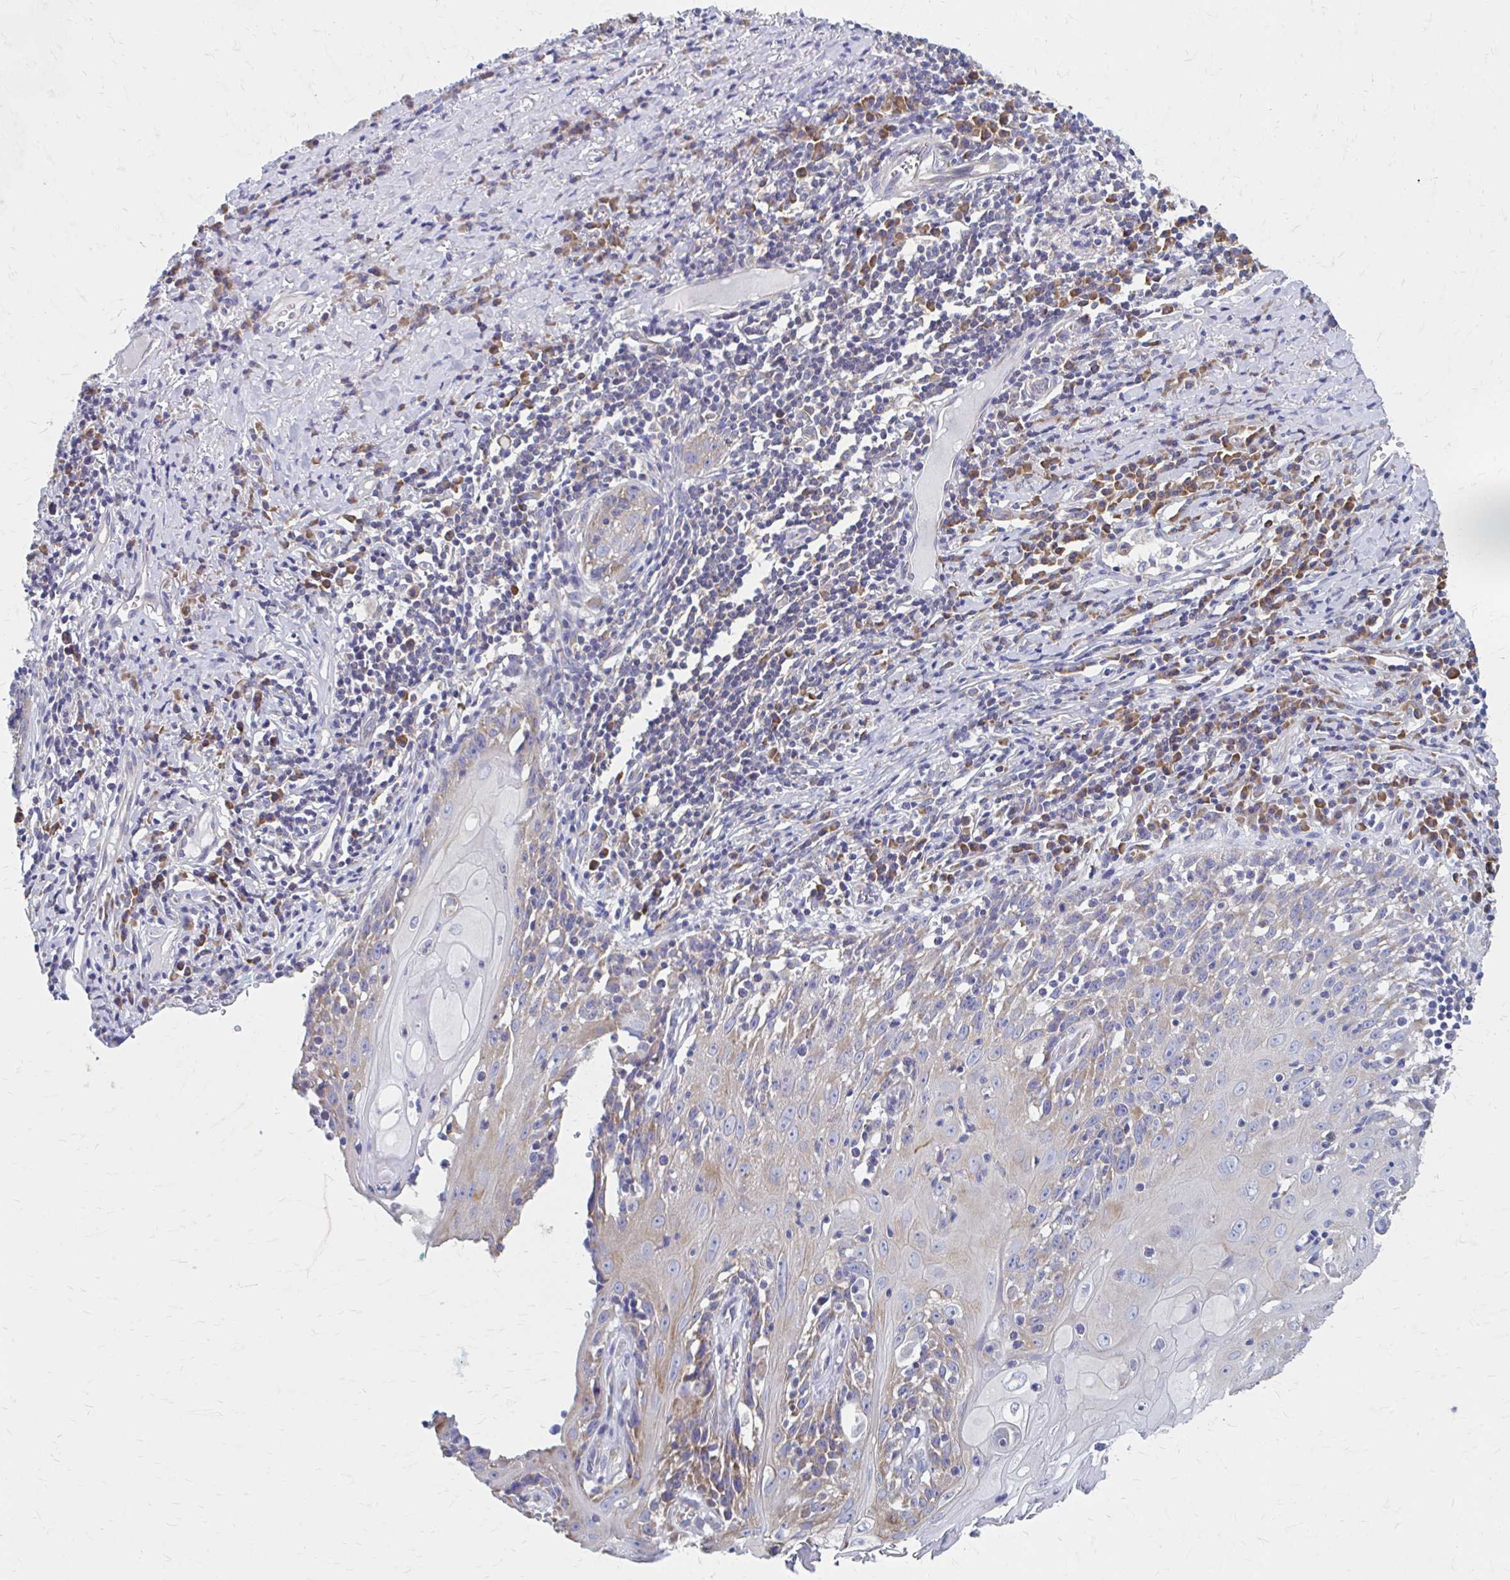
{"staining": {"intensity": "moderate", "quantity": "25%-75%", "location": "cytoplasmic/membranous"}, "tissue": "skin cancer", "cell_type": "Tumor cells", "image_type": "cancer", "snomed": [{"axis": "morphology", "description": "Squamous cell carcinoma, NOS"}, {"axis": "topography", "description": "Skin"}, {"axis": "topography", "description": "Vulva"}], "caption": "Immunohistochemical staining of skin cancer (squamous cell carcinoma) demonstrates medium levels of moderate cytoplasmic/membranous expression in about 25%-75% of tumor cells.", "gene": "RPL27A", "patient": {"sex": "female", "age": 76}}